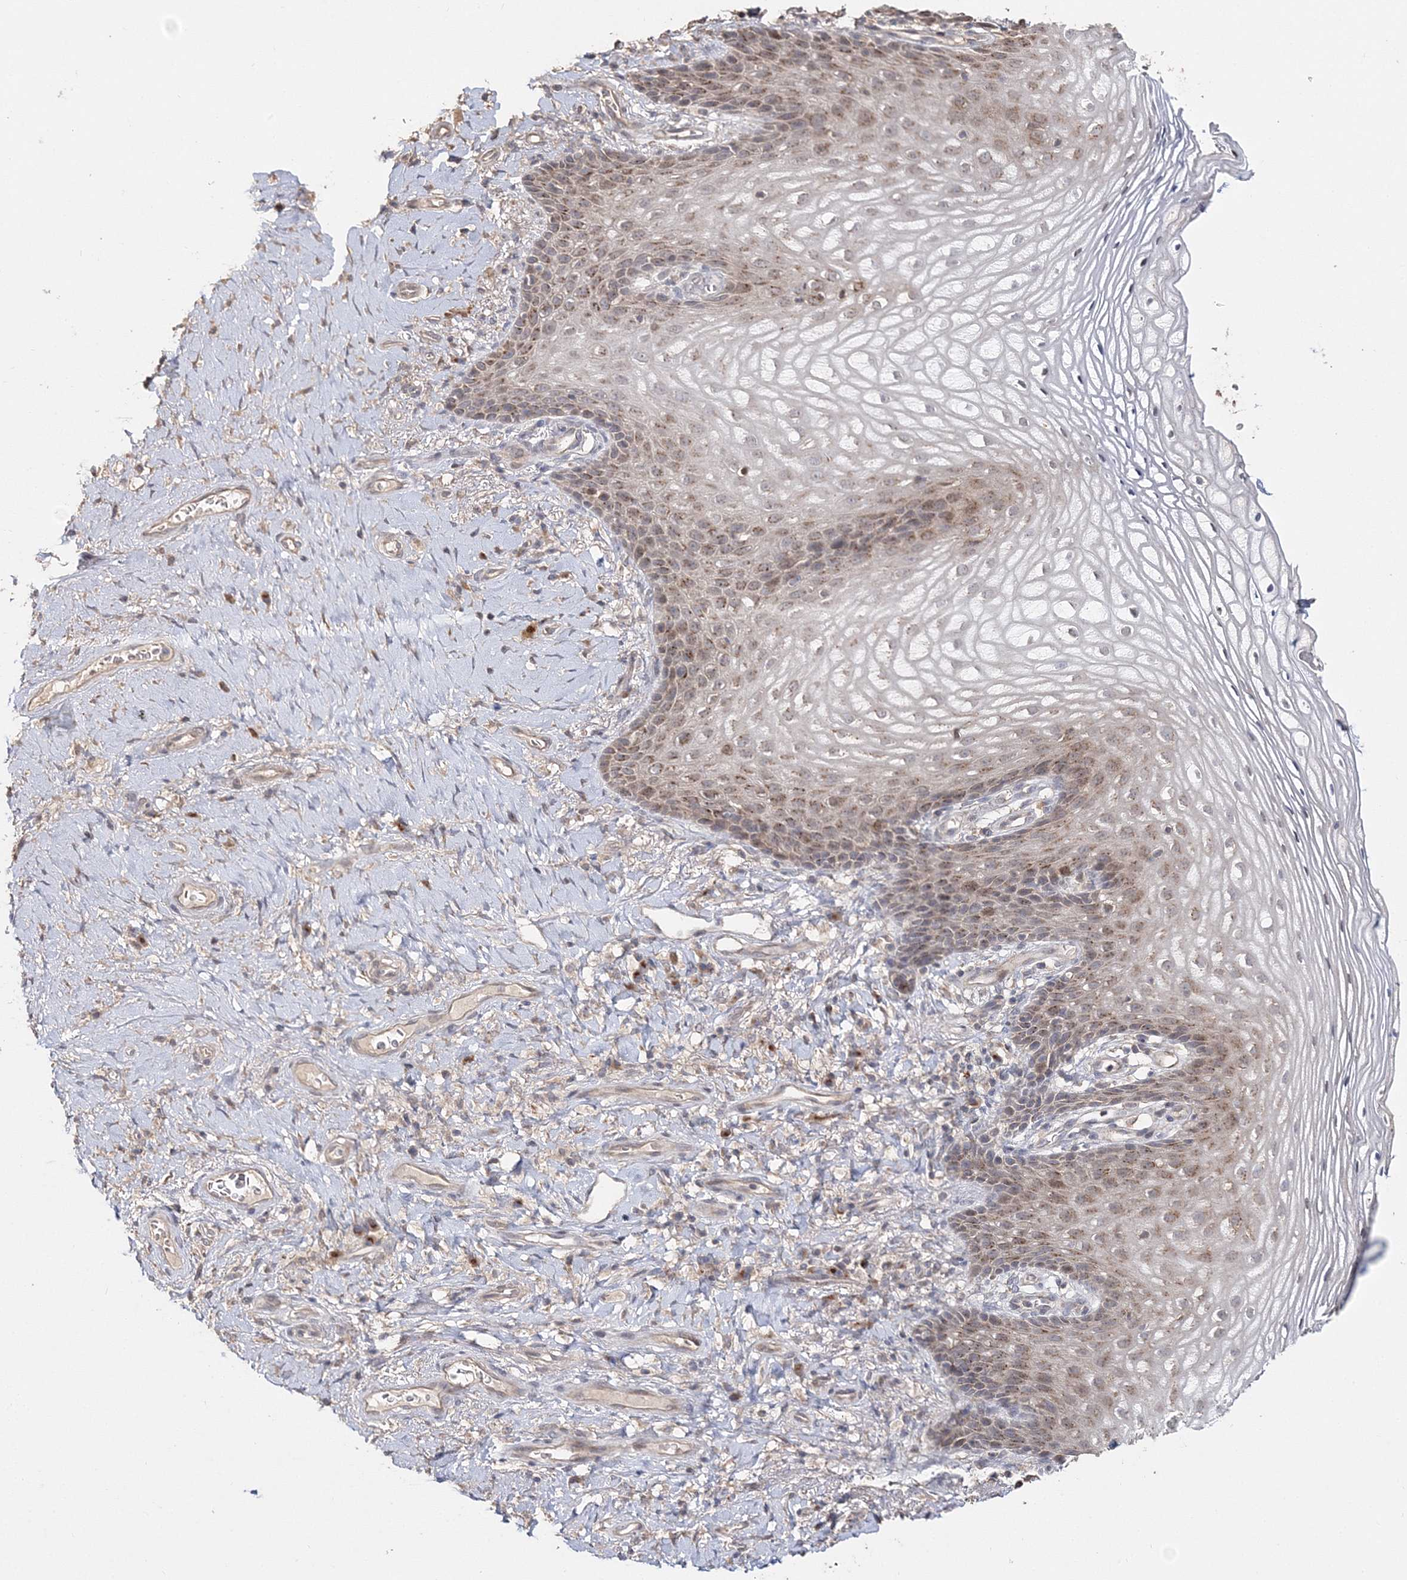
{"staining": {"intensity": "moderate", "quantity": "25%-75%", "location": "cytoplasmic/membranous"}, "tissue": "vagina", "cell_type": "Squamous epithelial cells", "image_type": "normal", "snomed": [{"axis": "morphology", "description": "Normal tissue, NOS"}, {"axis": "topography", "description": "Vagina"}], "caption": "Human vagina stained with a brown dye reveals moderate cytoplasmic/membranous positive expression in about 25%-75% of squamous epithelial cells.", "gene": "GJB5", "patient": {"sex": "female", "age": 60}}